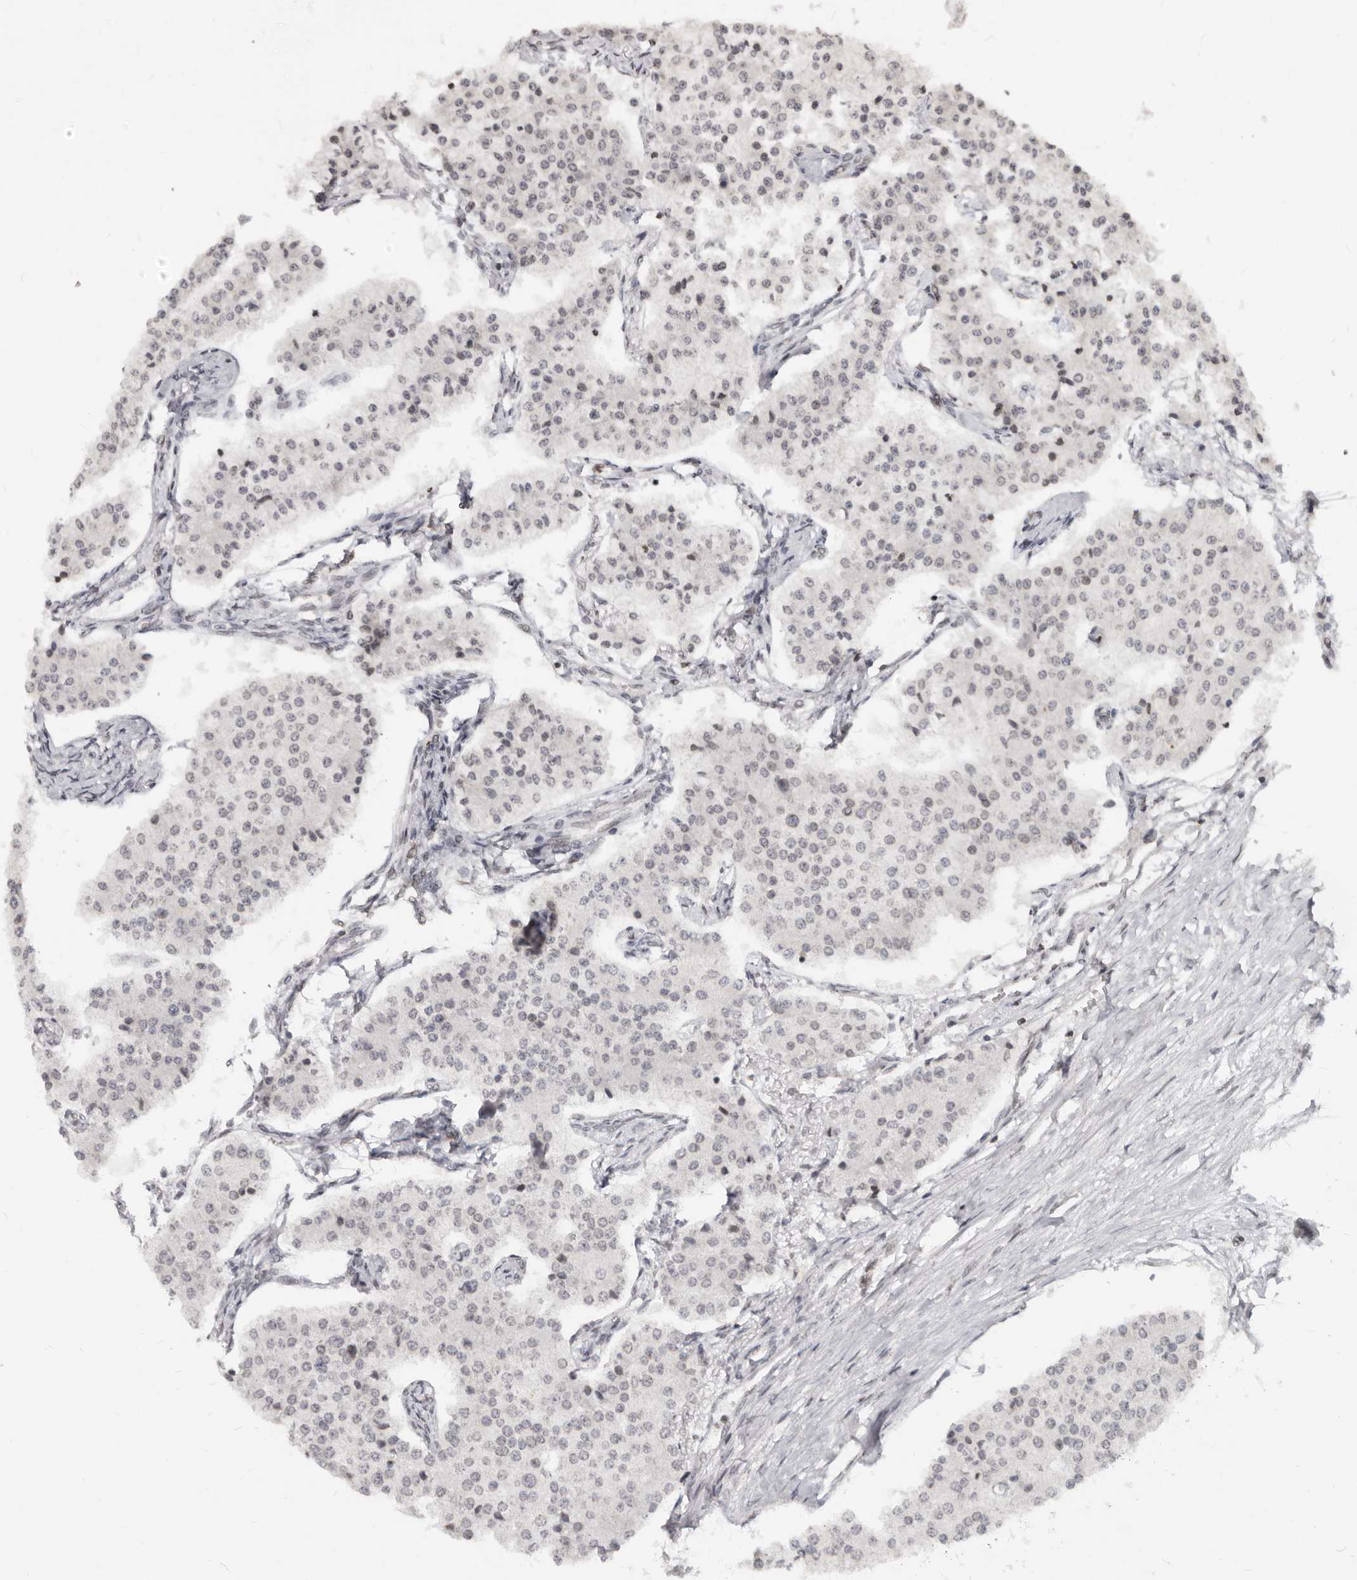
{"staining": {"intensity": "negative", "quantity": "none", "location": "none"}, "tissue": "carcinoid", "cell_type": "Tumor cells", "image_type": "cancer", "snomed": [{"axis": "morphology", "description": "Carcinoid, malignant, NOS"}, {"axis": "topography", "description": "Colon"}], "caption": "DAB (3,3'-diaminobenzidine) immunohistochemical staining of carcinoid shows no significant expression in tumor cells.", "gene": "NUP153", "patient": {"sex": "female", "age": 52}}